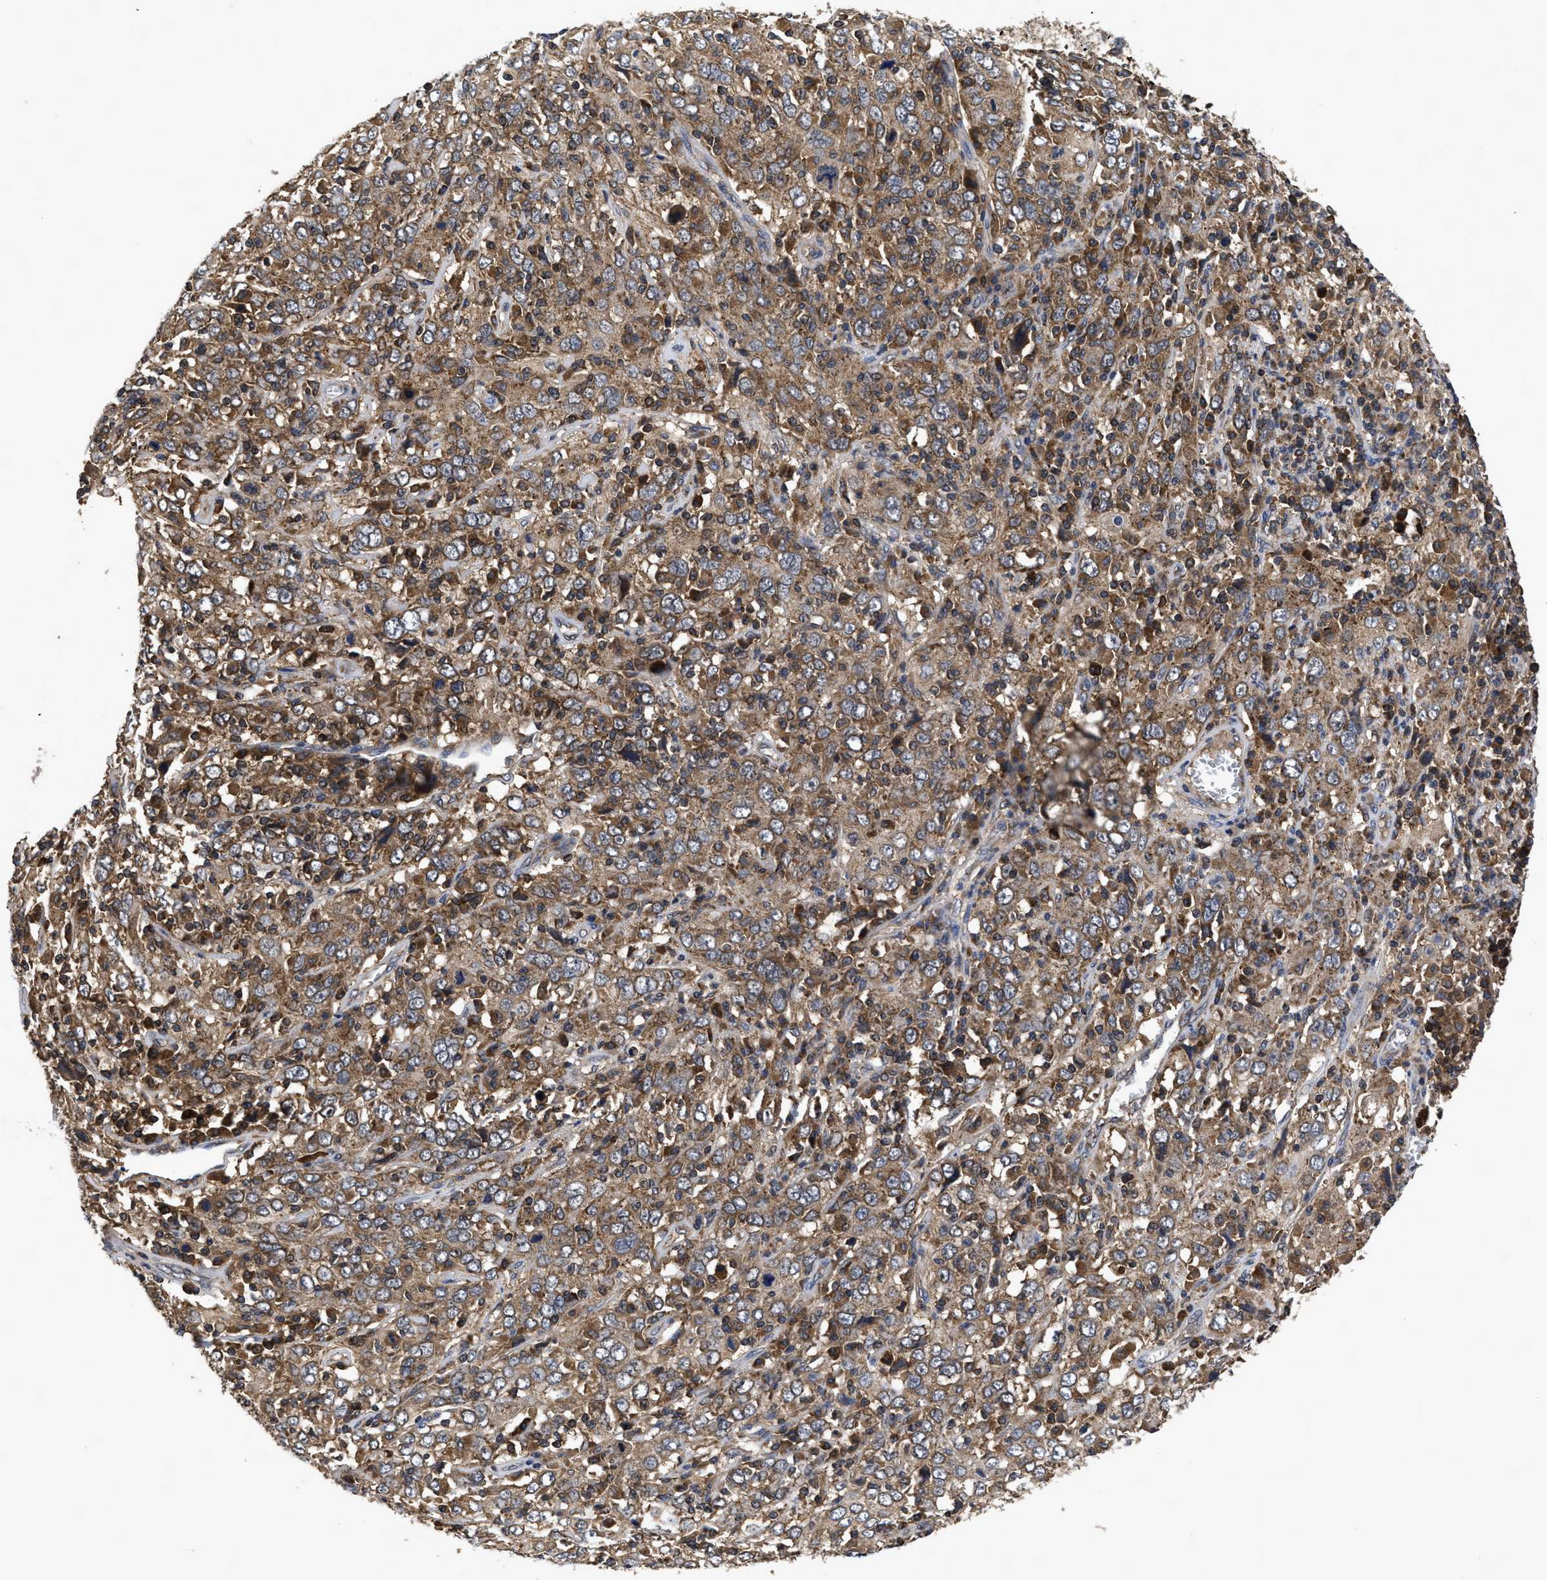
{"staining": {"intensity": "moderate", "quantity": ">75%", "location": "cytoplasmic/membranous"}, "tissue": "cervical cancer", "cell_type": "Tumor cells", "image_type": "cancer", "snomed": [{"axis": "morphology", "description": "Squamous cell carcinoma, NOS"}, {"axis": "topography", "description": "Cervix"}], "caption": "Protein staining of cervical squamous cell carcinoma tissue demonstrates moderate cytoplasmic/membranous positivity in about >75% of tumor cells.", "gene": "LRRC3", "patient": {"sex": "female", "age": 46}}